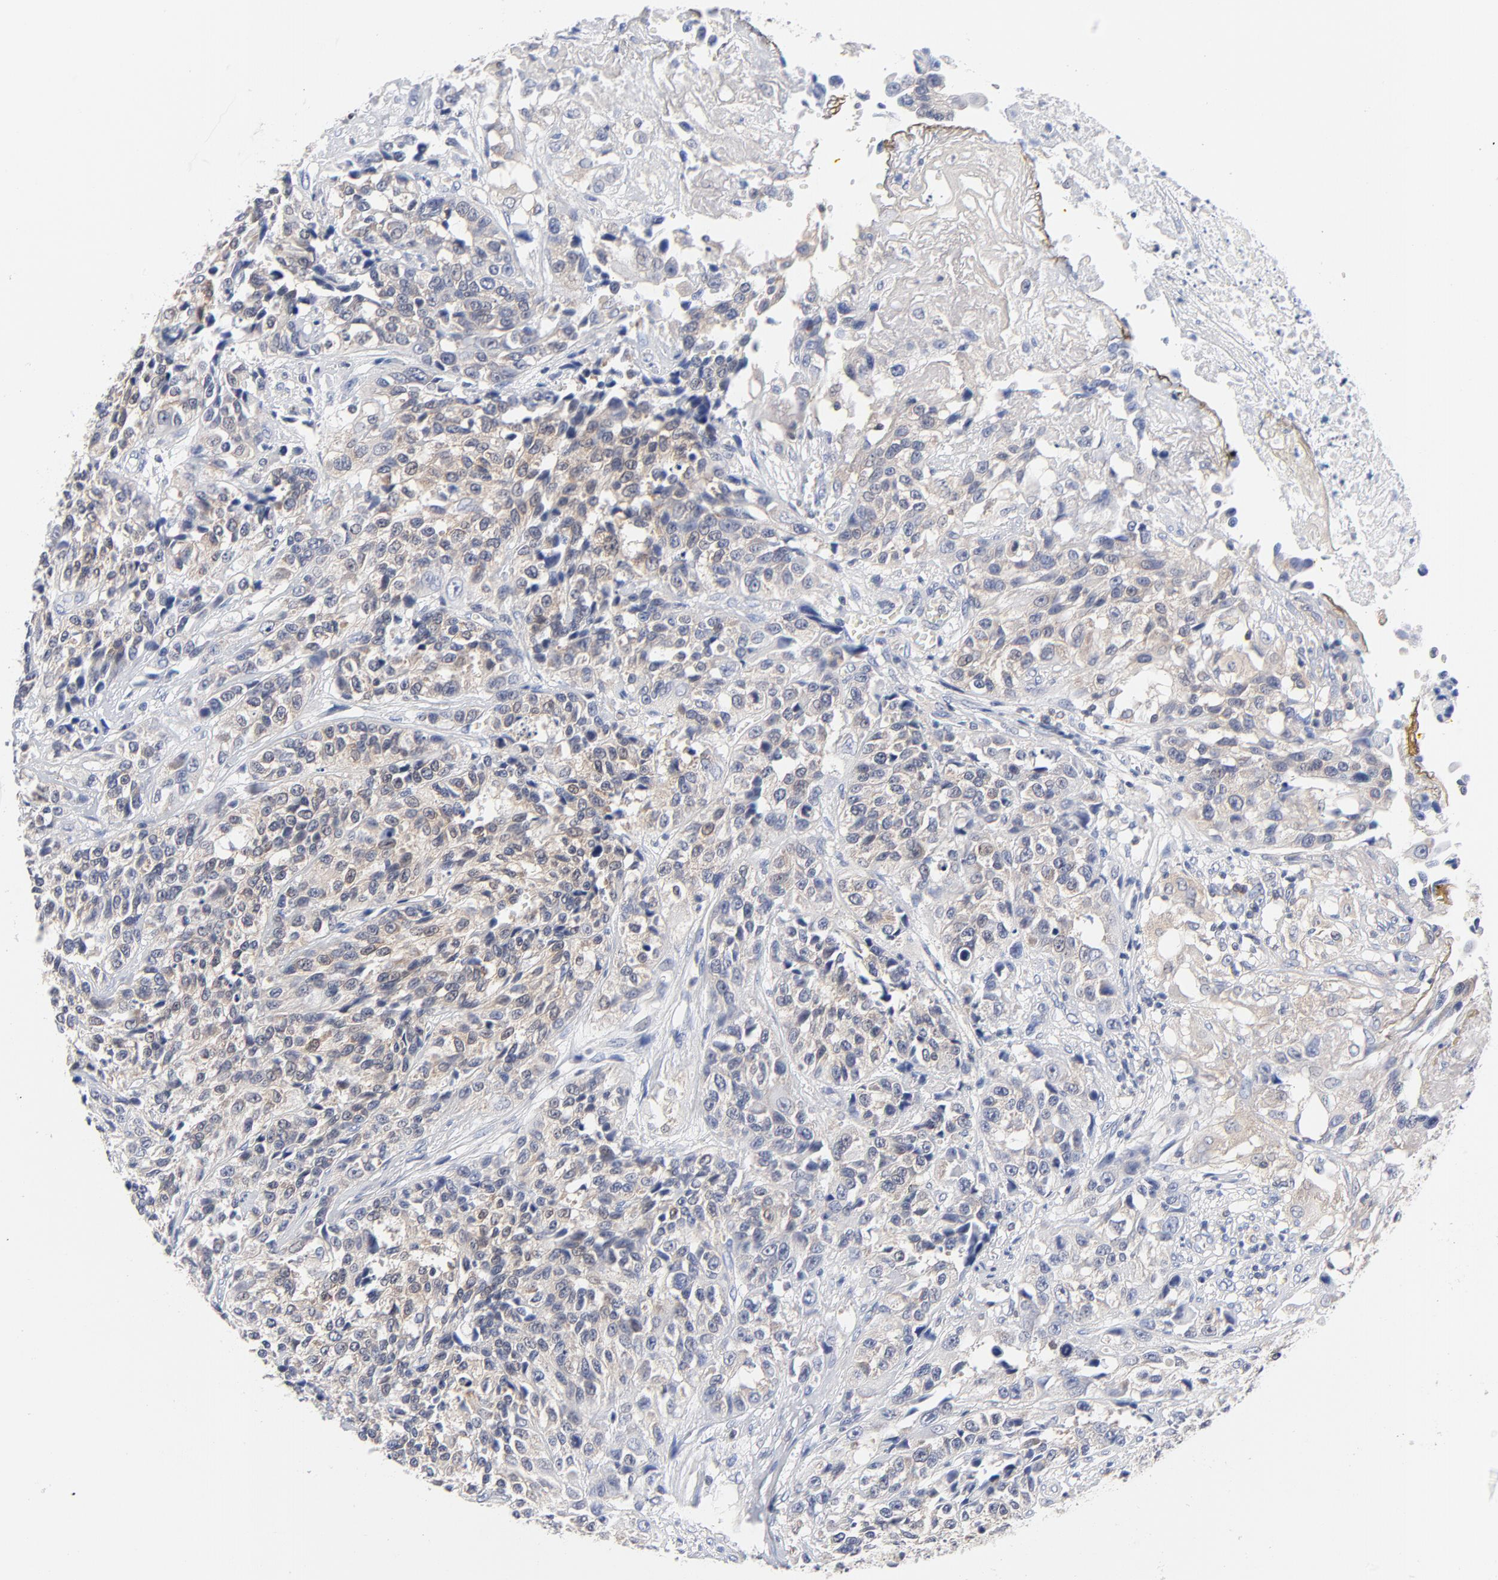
{"staining": {"intensity": "weak", "quantity": "25%-75%", "location": "cytoplasmic/membranous"}, "tissue": "urothelial cancer", "cell_type": "Tumor cells", "image_type": "cancer", "snomed": [{"axis": "morphology", "description": "Urothelial carcinoma, High grade"}, {"axis": "topography", "description": "Urinary bladder"}], "caption": "Urothelial cancer stained for a protein (brown) shows weak cytoplasmic/membranous positive positivity in approximately 25%-75% of tumor cells.", "gene": "CAB39L", "patient": {"sex": "female", "age": 81}}